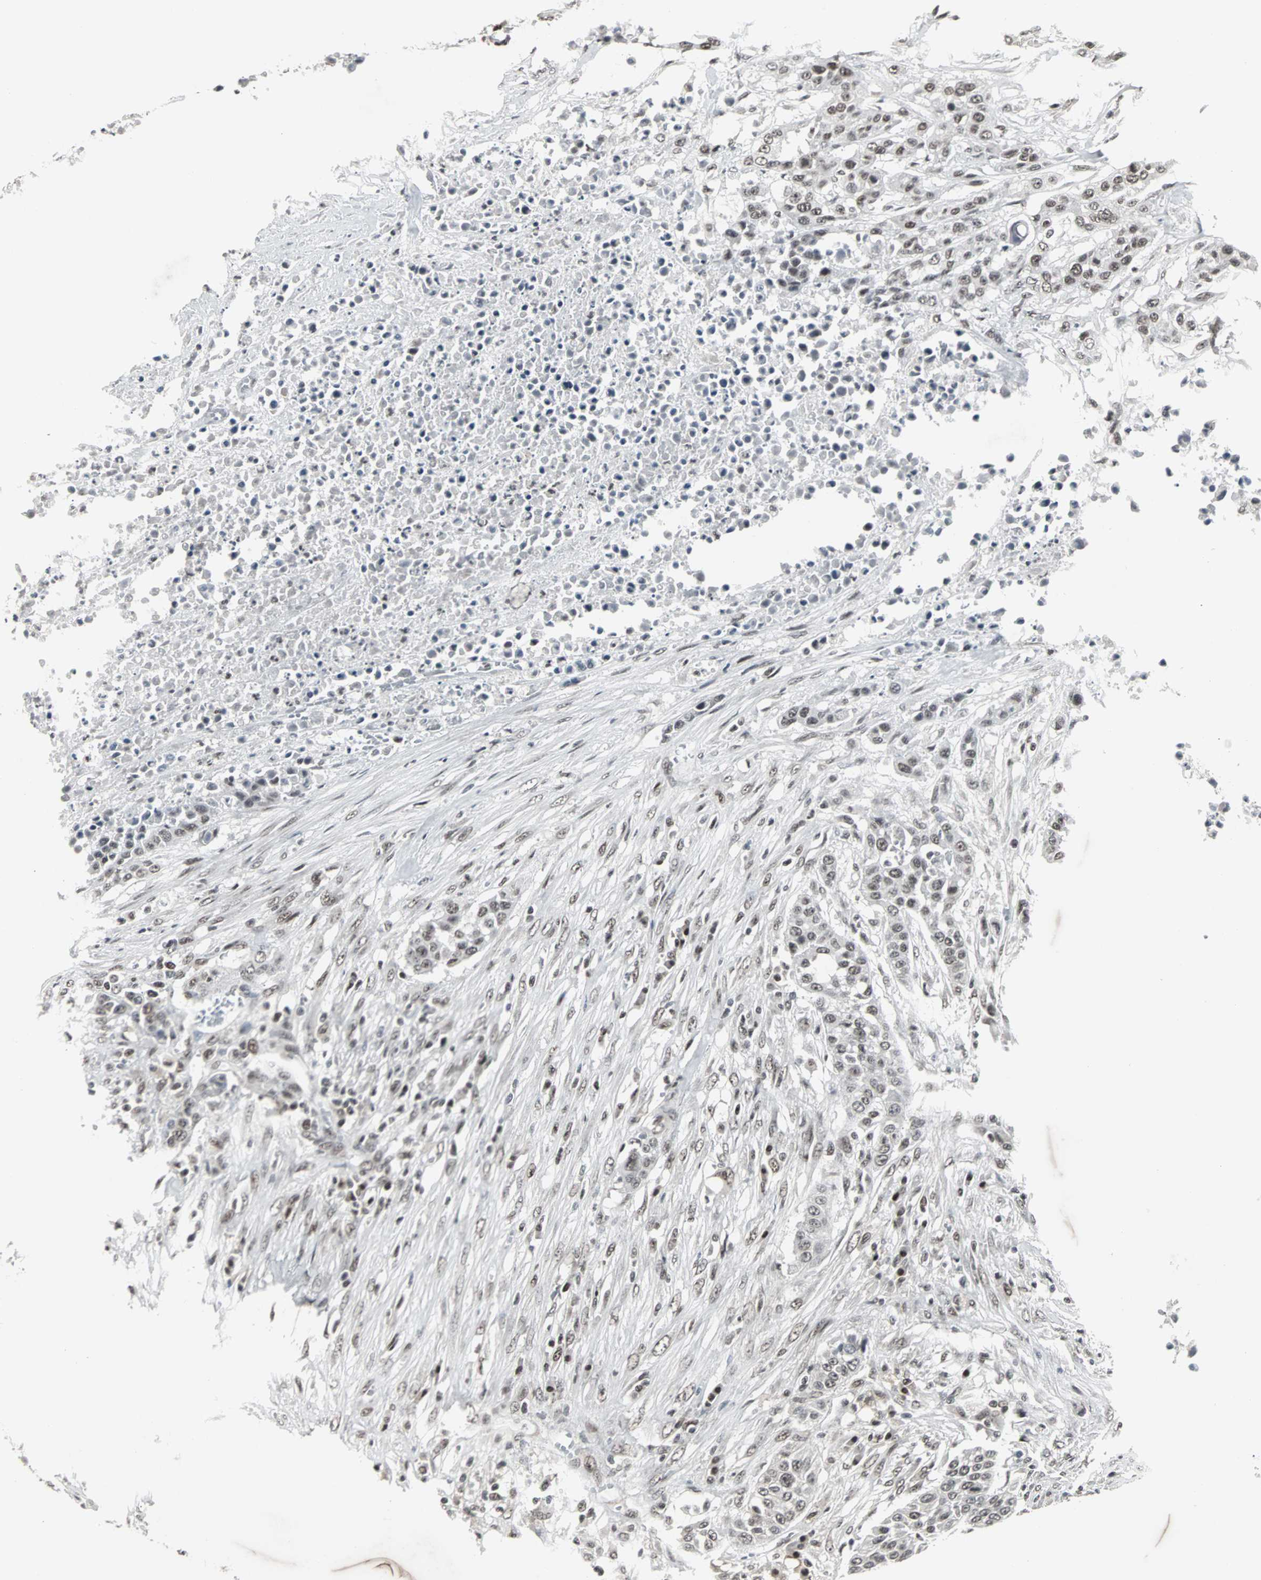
{"staining": {"intensity": "weak", "quantity": ">75%", "location": "nuclear"}, "tissue": "urothelial cancer", "cell_type": "Tumor cells", "image_type": "cancer", "snomed": [{"axis": "morphology", "description": "Urothelial carcinoma, High grade"}, {"axis": "topography", "description": "Urinary bladder"}], "caption": "A brown stain shows weak nuclear expression of a protein in human high-grade urothelial carcinoma tumor cells.", "gene": "PNKP", "patient": {"sex": "male", "age": 74}}